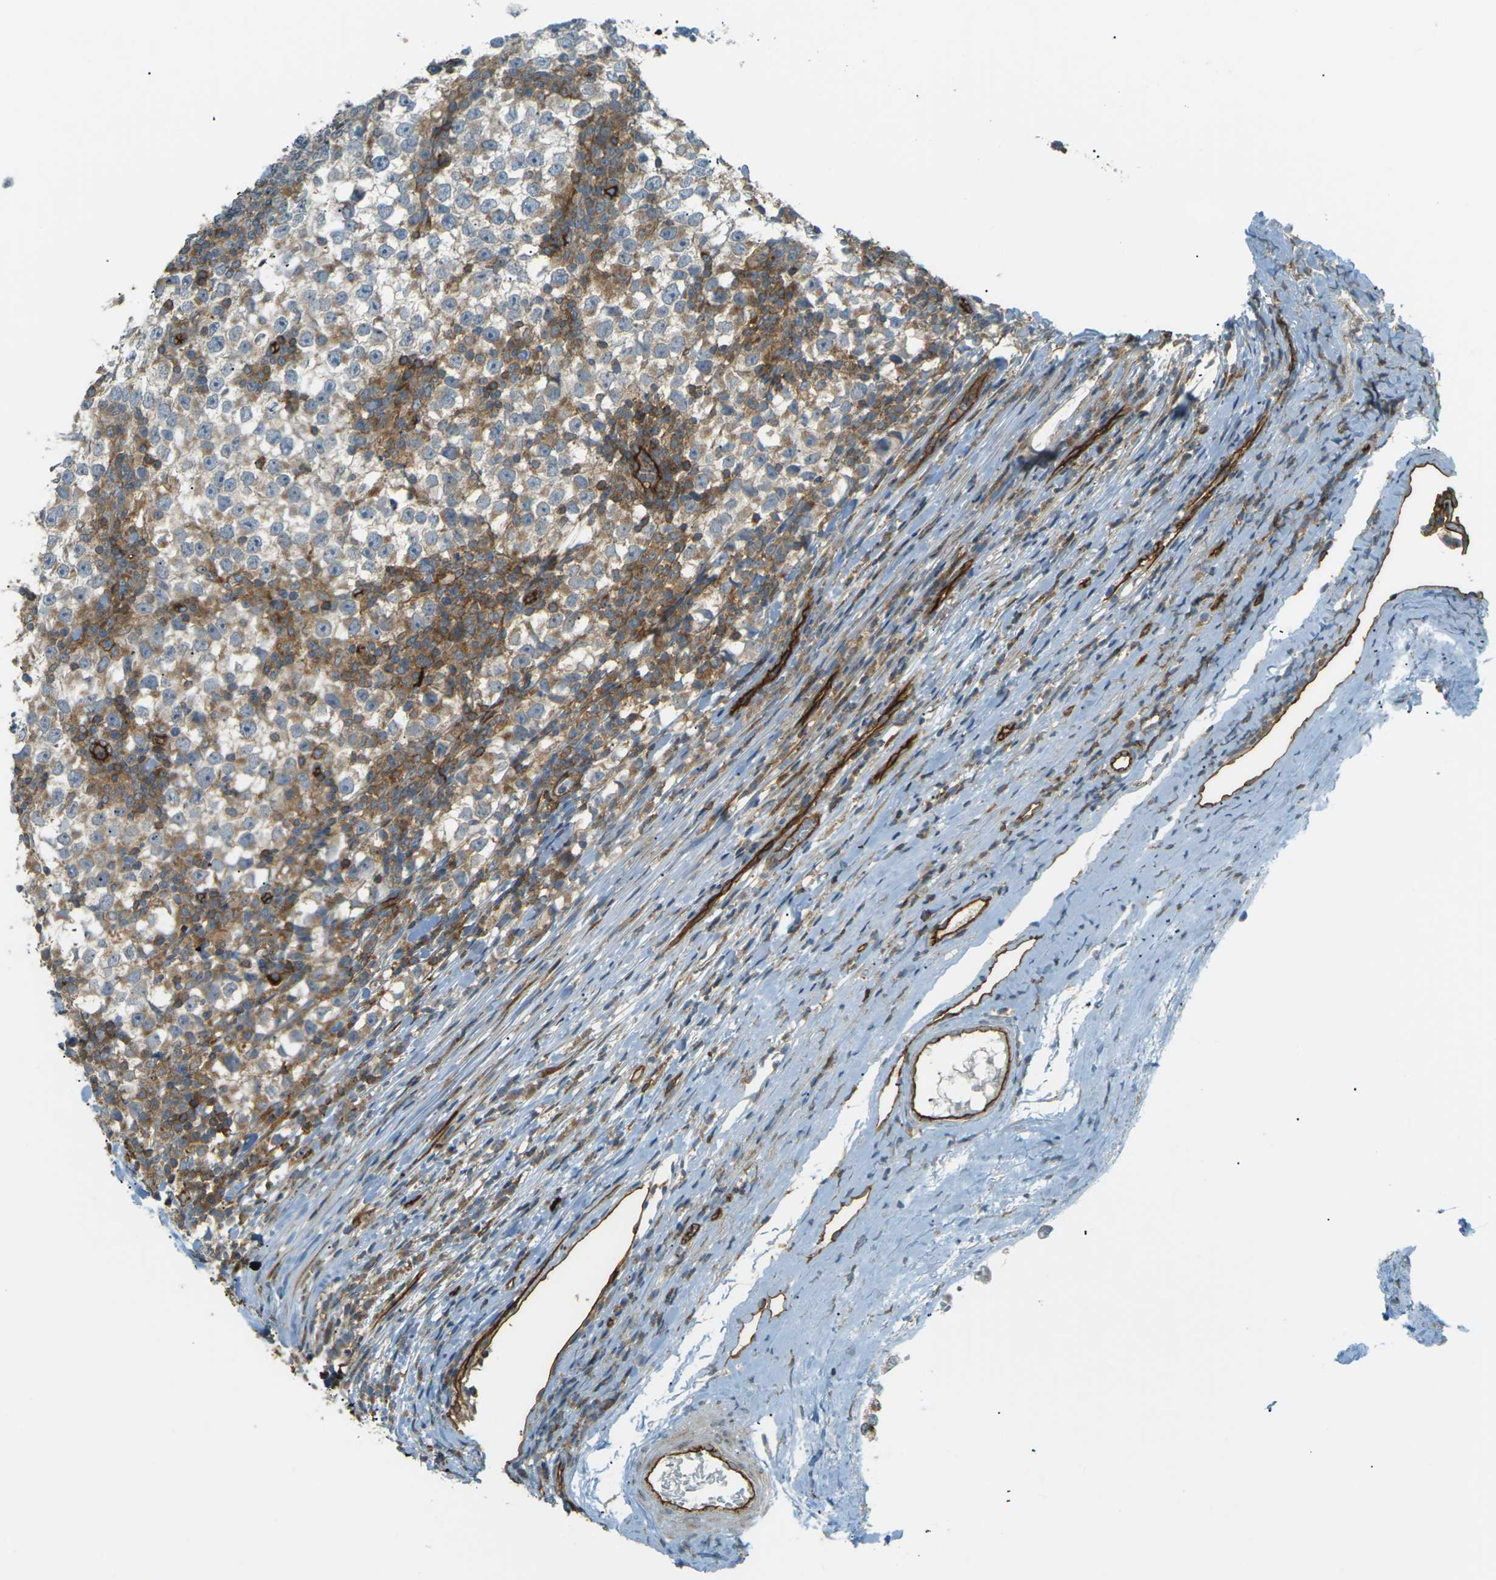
{"staining": {"intensity": "moderate", "quantity": "<25%", "location": "cytoplasmic/membranous"}, "tissue": "testis cancer", "cell_type": "Tumor cells", "image_type": "cancer", "snomed": [{"axis": "morphology", "description": "Seminoma, NOS"}, {"axis": "topography", "description": "Testis"}], "caption": "The image demonstrates immunohistochemical staining of seminoma (testis). There is moderate cytoplasmic/membranous staining is appreciated in about <25% of tumor cells. The staining is performed using DAB brown chromogen to label protein expression. The nuclei are counter-stained blue using hematoxylin.", "gene": "S1PR1", "patient": {"sex": "male", "age": 65}}